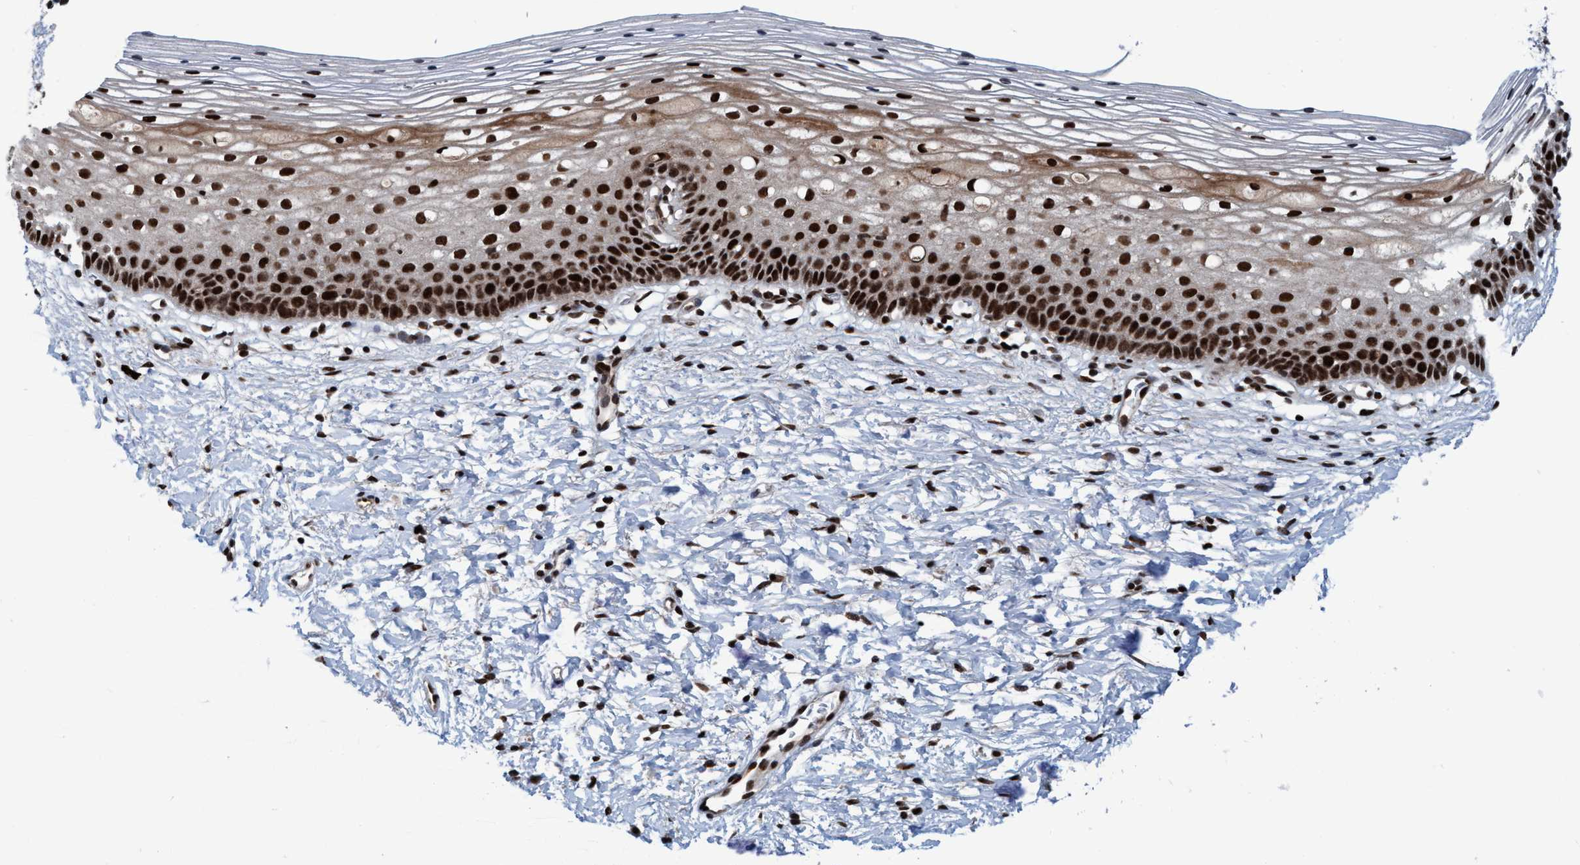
{"staining": {"intensity": "strong", "quantity": ">75%", "location": "nuclear"}, "tissue": "cervix", "cell_type": "Glandular cells", "image_type": "normal", "snomed": [{"axis": "morphology", "description": "Normal tissue, NOS"}, {"axis": "topography", "description": "Cervix"}], "caption": "This image reveals immunohistochemistry (IHC) staining of normal human cervix, with high strong nuclear positivity in approximately >75% of glandular cells.", "gene": "TOPBP1", "patient": {"sex": "female", "age": 72}}